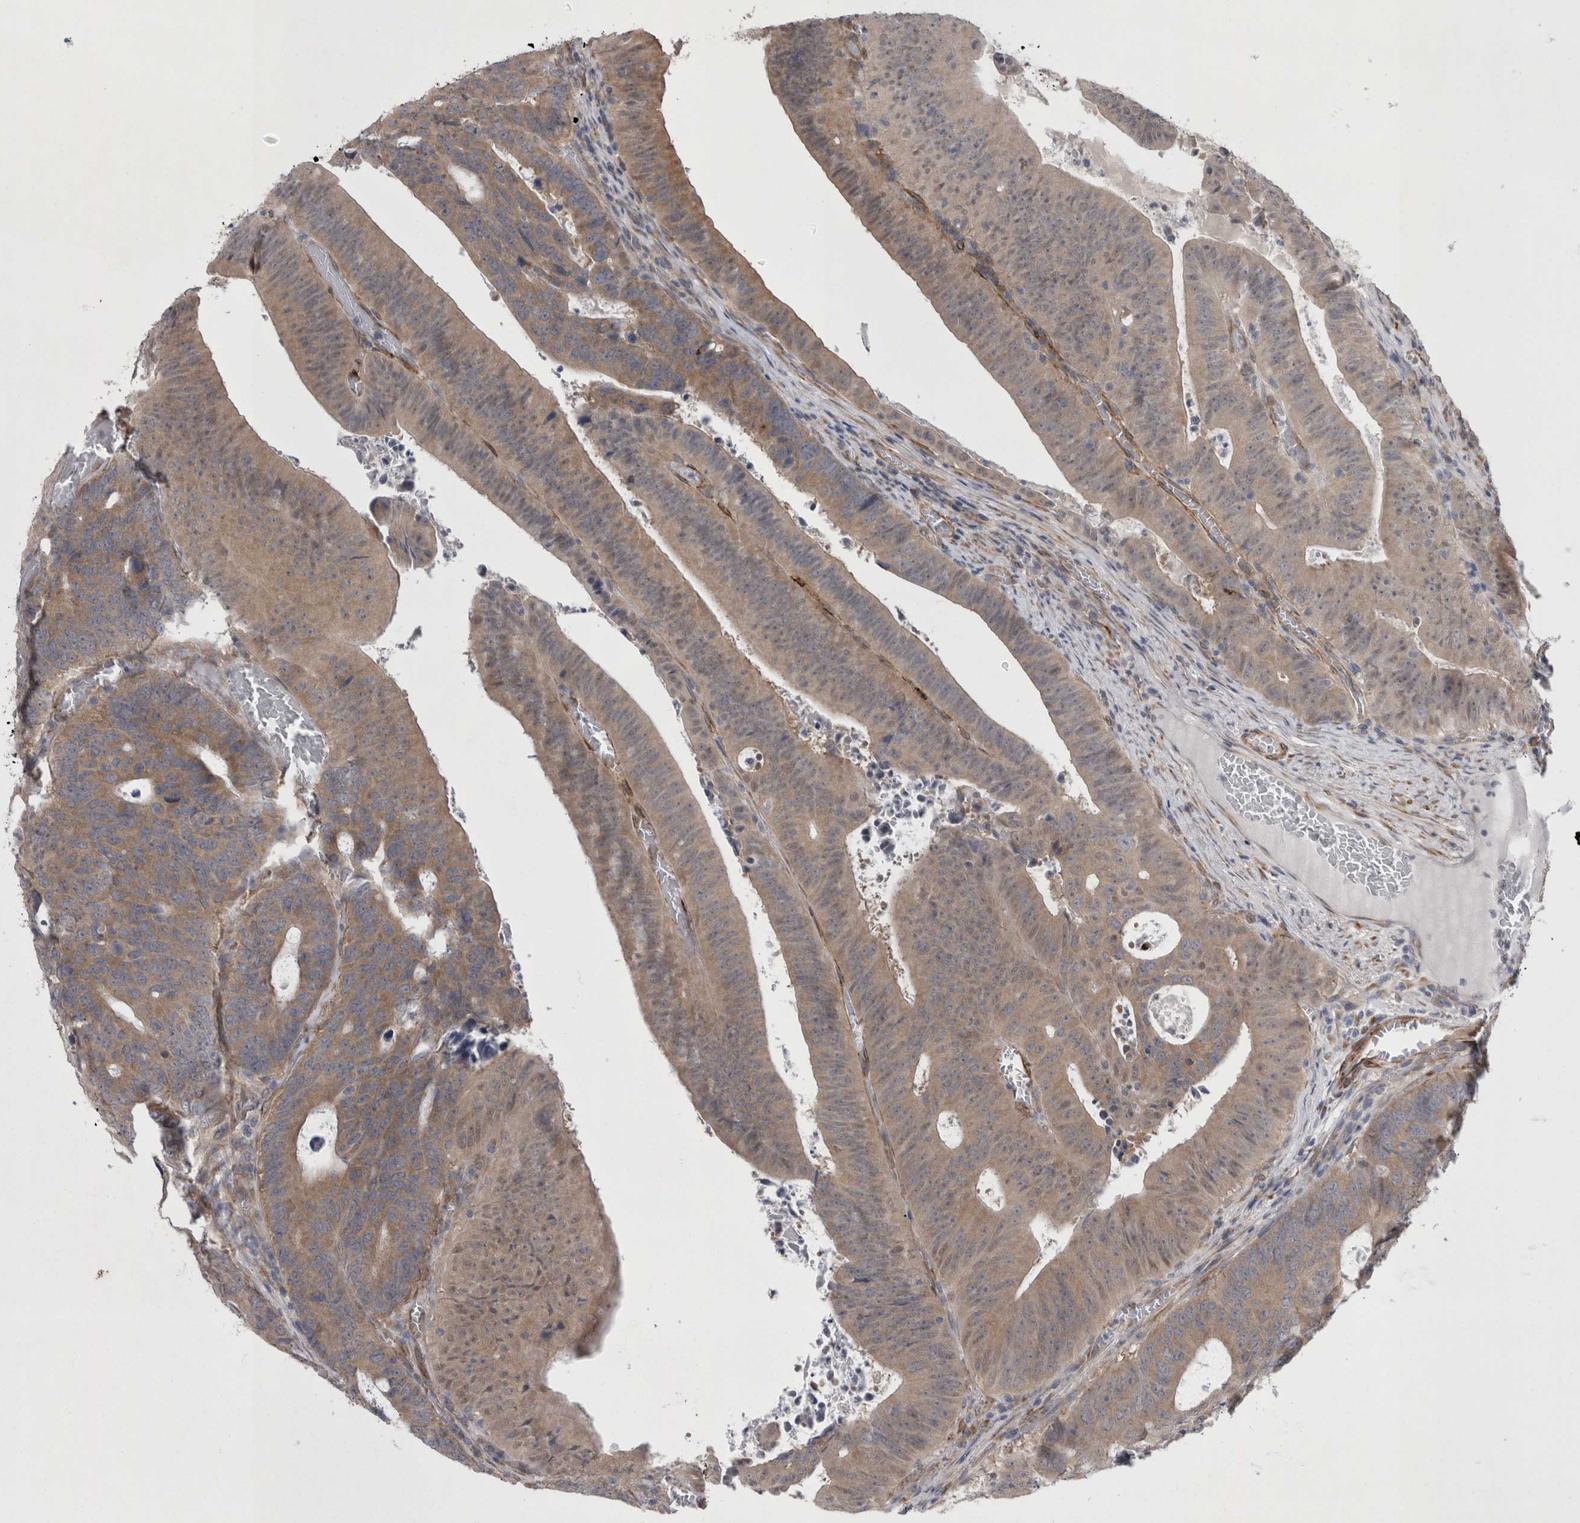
{"staining": {"intensity": "weak", "quantity": ">75%", "location": "cytoplasmic/membranous"}, "tissue": "colorectal cancer", "cell_type": "Tumor cells", "image_type": "cancer", "snomed": [{"axis": "morphology", "description": "Adenocarcinoma, NOS"}, {"axis": "topography", "description": "Colon"}], "caption": "Immunohistochemical staining of human colorectal adenocarcinoma demonstrates low levels of weak cytoplasmic/membranous protein staining in approximately >75% of tumor cells.", "gene": "DDX6", "patient": {"sex": "male", "age": 87}}